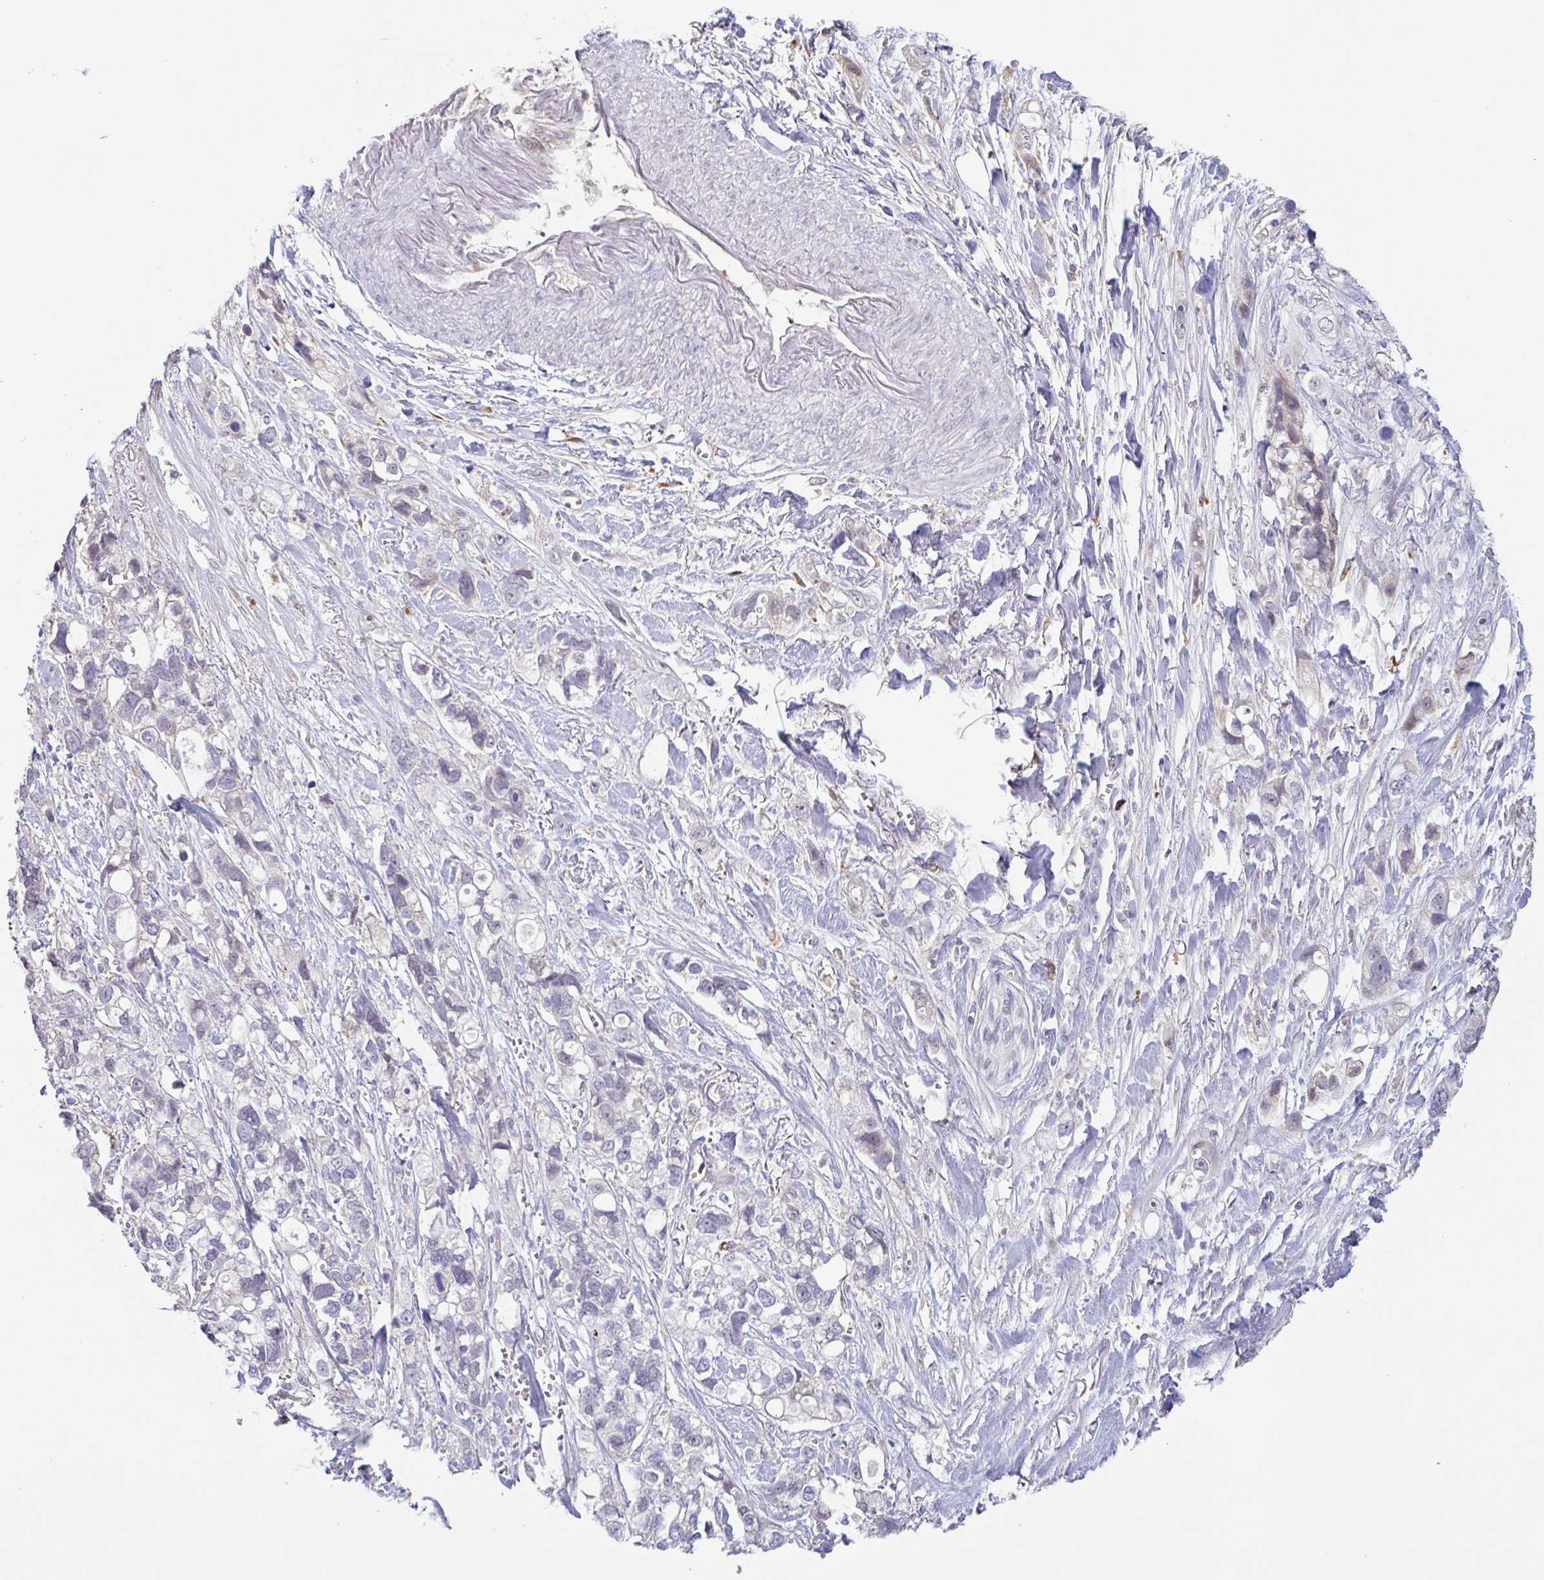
{"staining": {"intensity": "negative", "quantity": "none", "location": "none"}, "tissue": "stomach cancer", "cell_type": "Tumor cells", "image_type": "cancer", "snomed": [{"axis": "morphology", "description": "Adenocarcinoma, NOS"}, {"axis": "topography", "description": "Stomach, upper"}], "caption": "A micrograph of human stomach adenocarcinoma is negative for staining in tumor cells. Brightfield microscopy of immunohistochemistry (IHC) stained with DAB (brown) and hematoxylin (blue), captured at high magnification.", "gene": "TAF1D", "patient": {"sex": "female", "age": 81}}